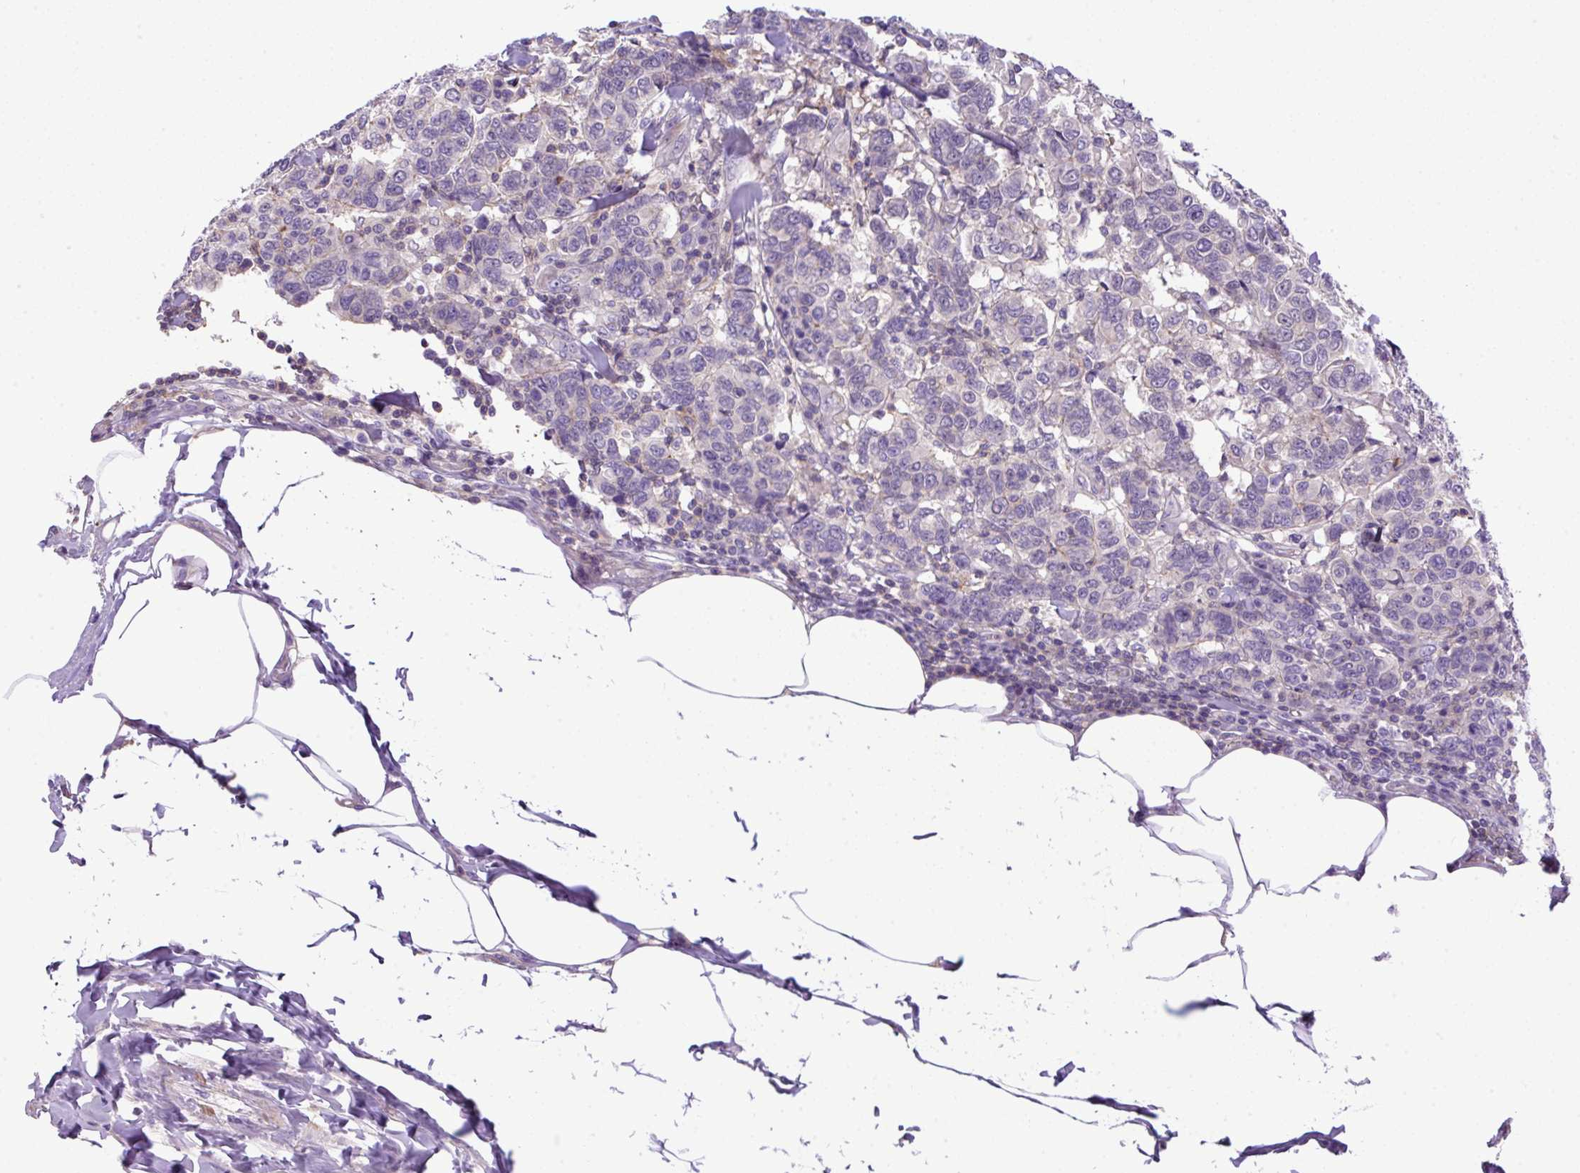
{"staining": {"intensity": "negative", "quantity": "none", "location": "none"}, "tissue": "breast cancer", "cell_type": "Tumor cells", "image_type": "cancer", "snomed": [{"axis": "morphology", "description": "Duct carcinoma"}, {"axis": "topography", "description": "Breast"}], "caption": "Immunohistochemistry image of neoplastic tissue: breast cancer (intraductal carcinoma) stained with DAB (3,3'-diaminobenzidine) displays no significant protein staining in tumor cells.", "gene": "NPTN", "patient": {"sex": "female", "age": 55}}